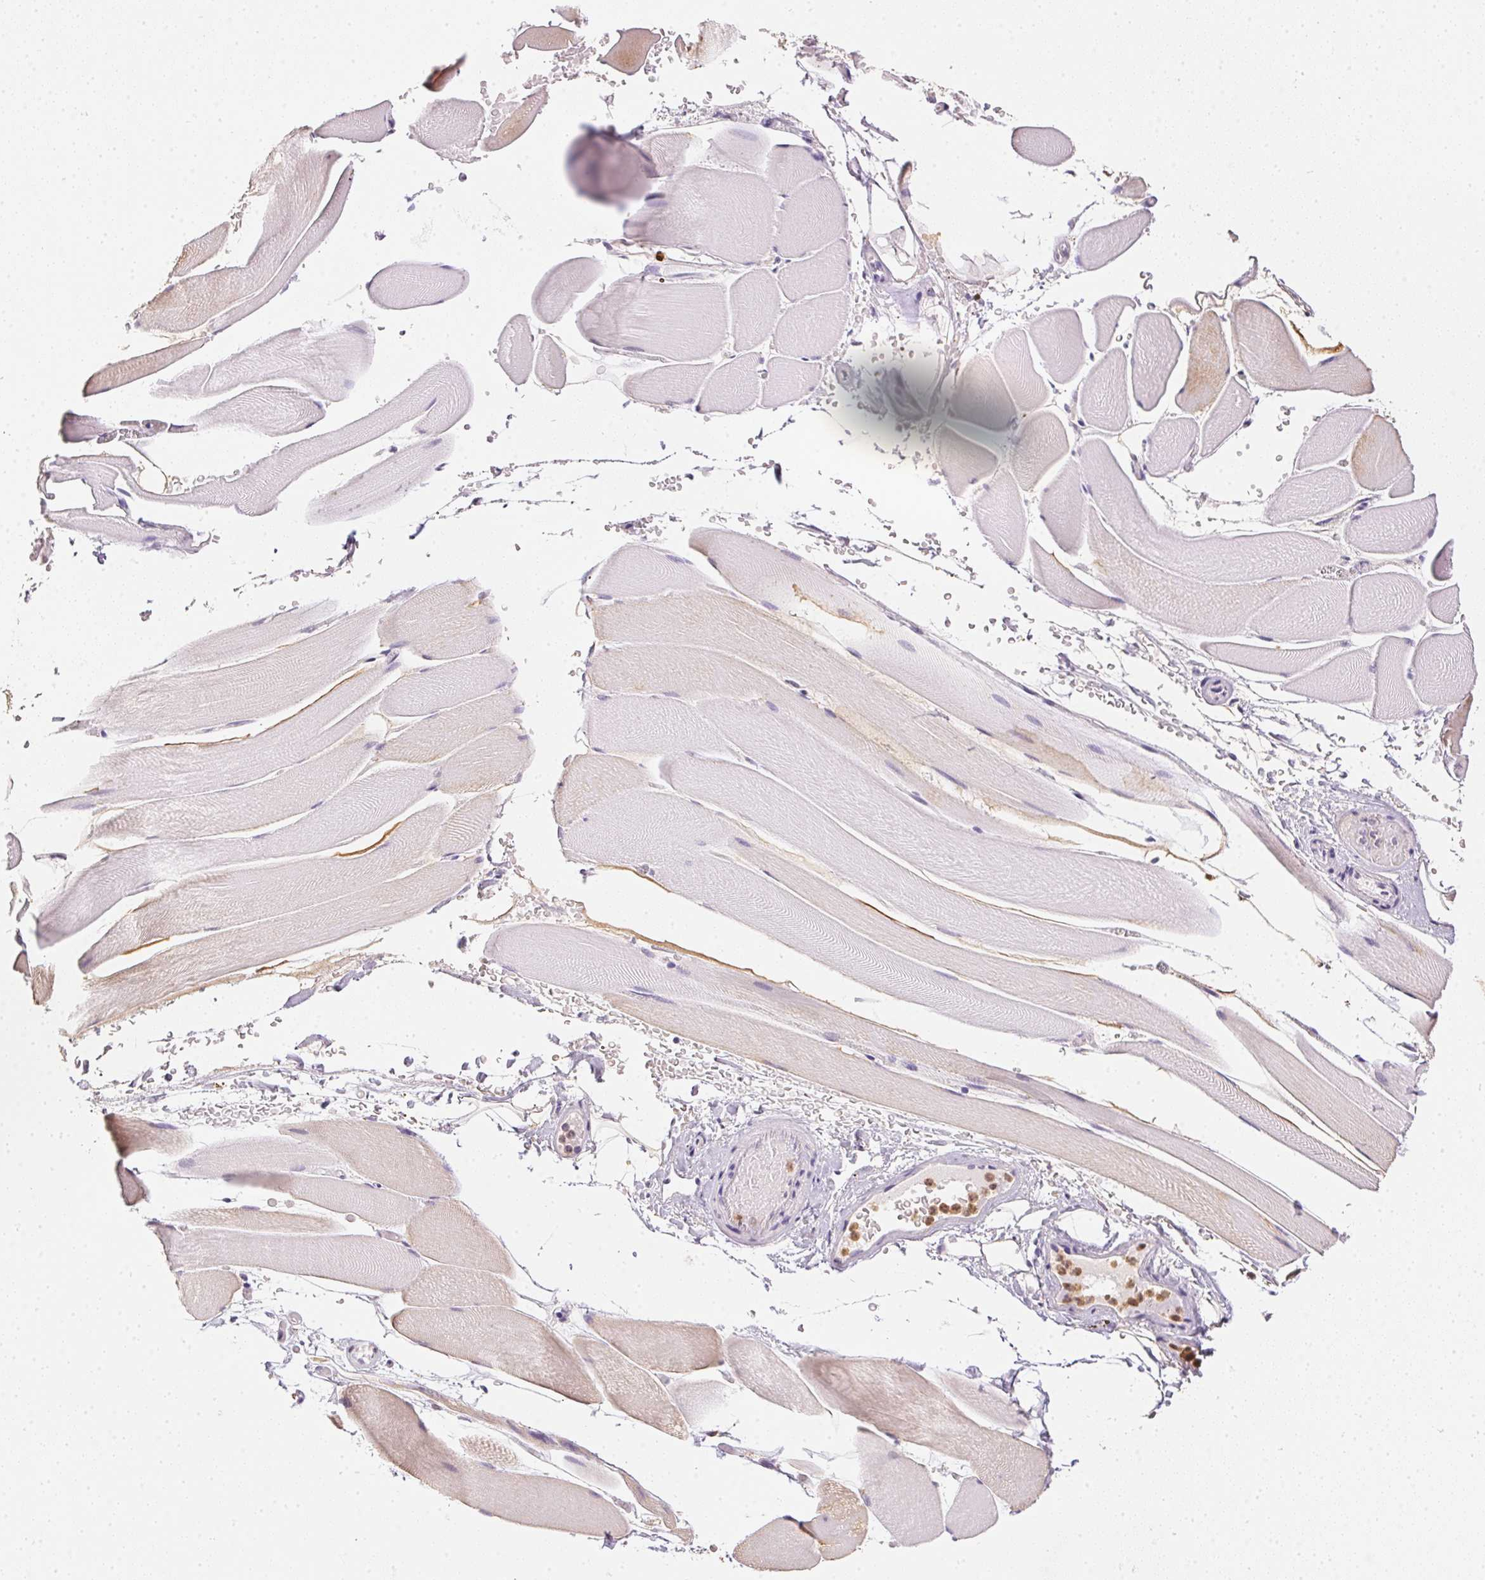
{"staining": {"intensity": "weak", "quantity": "25%-75%", "location": "cytoplasmic/membranous"}, "tissue": "skeletal muscle", "cell_type": "Myocytes", "image_type": "normal", "snomed": [{"axis": "morphology", "description": "Normal tissue, NOS"}, {"axis": "topography", "description": "Skeletal muscle"}], "caption": "Skeletal muscle stained for a protein (brown) shows weak cytoplasmic/membranous positive positivity in approximately 25%-75% of myocytes.", "gene": "S100A3", "patient": {"sex": "female", "age": 37}}